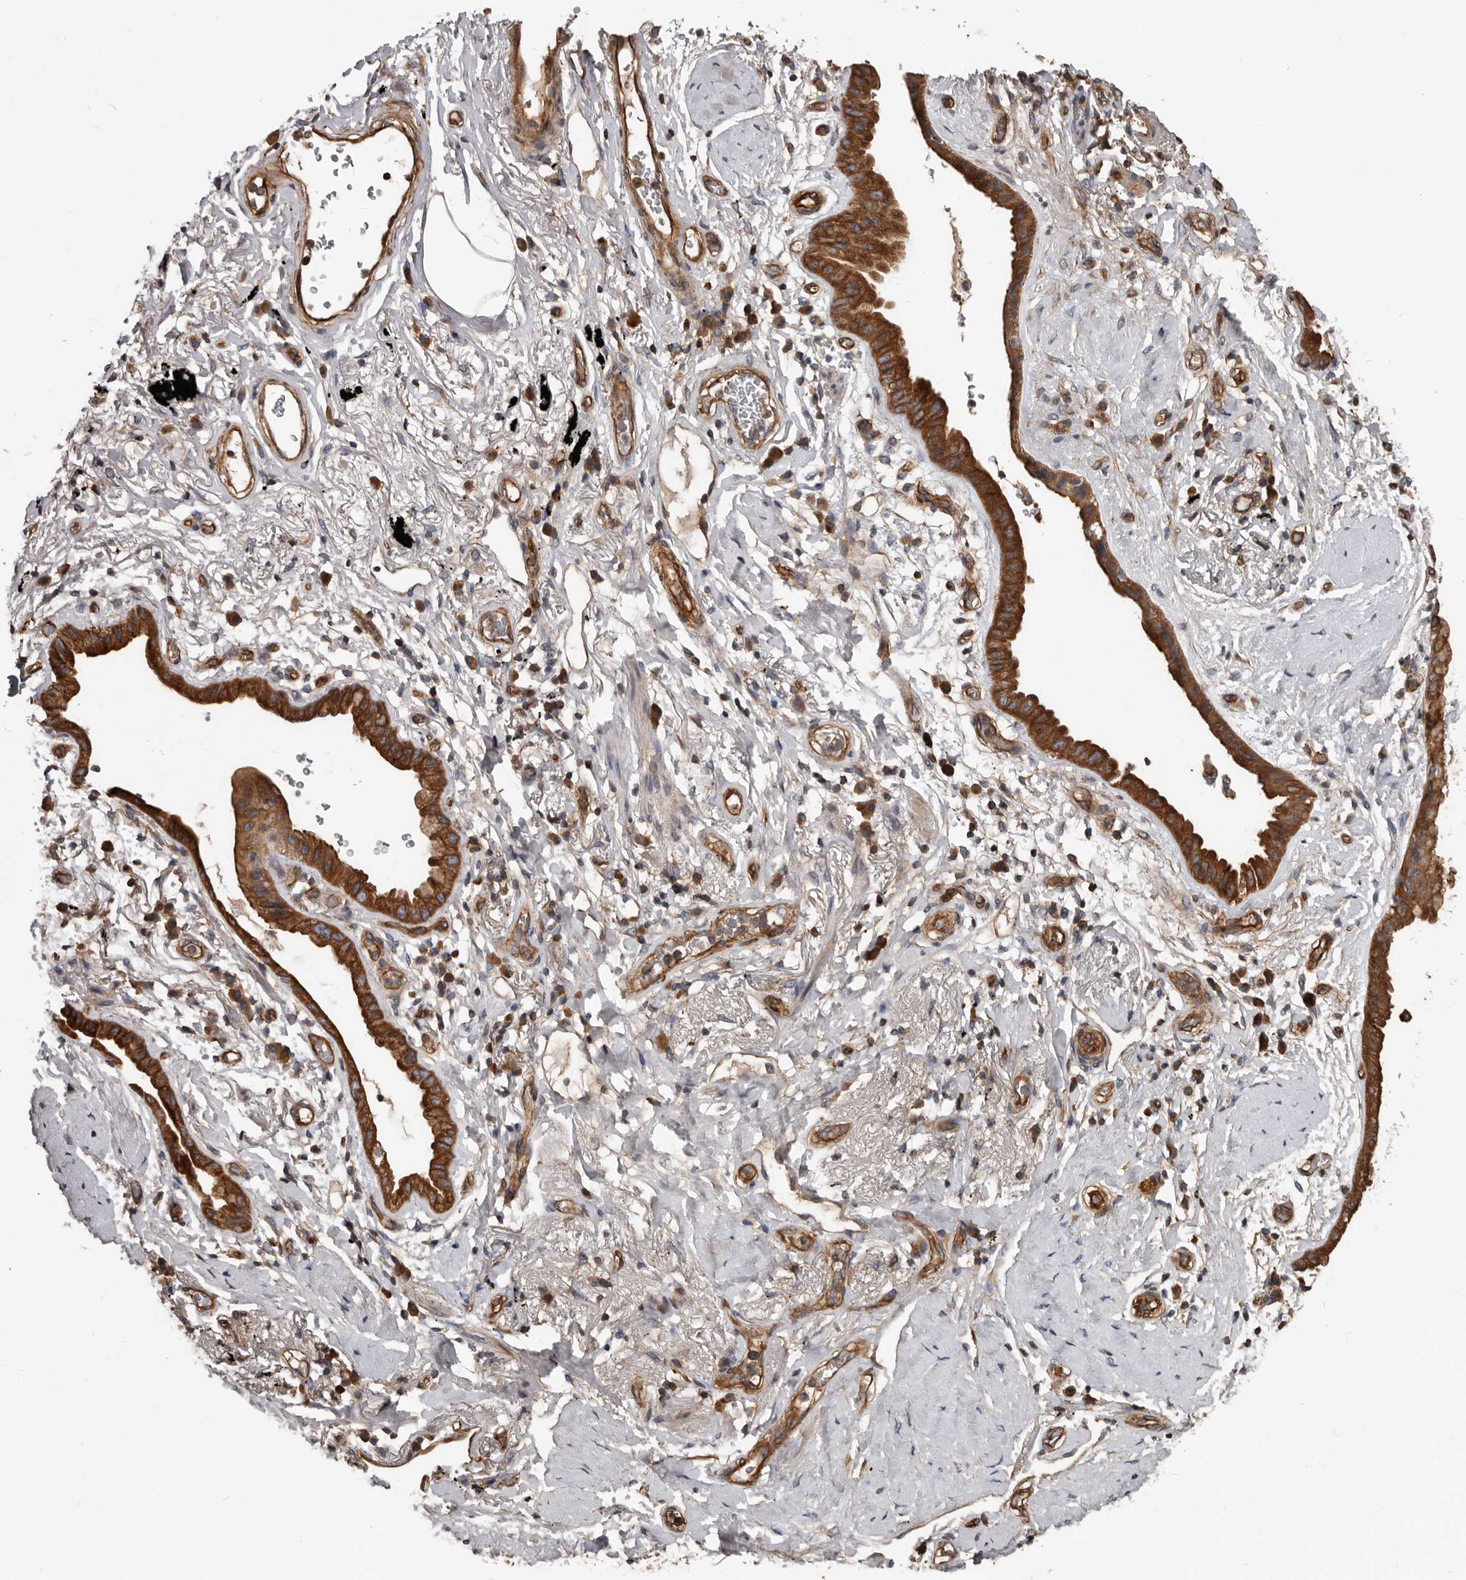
{"staining": {"intensity": "strong", "quantity": ">75%", "location": "cytoplasmic/membranous"}, "tissue": "lung cancer", "cell_type": "Tumor cells", "image_type": "cancer", "snomed": [{"axis": "morphology", "description": "Adenocarcinoma, NOS"}, {"axis": "topography", "description": "Lung"}], "caption": "Immunohistochemistry micrograph of neoplastic tissue: human lung cancer (adenocarcinoma) stained using immunohistochemistry reveals high levels of strong protein expression localized specifically in the cytoplasmic/membranous of tumor cells, appearing as a cytoplasmic/membranous brown color.", "gene": "PNRC2", "patient": {"sex": "female", "age": 70}}